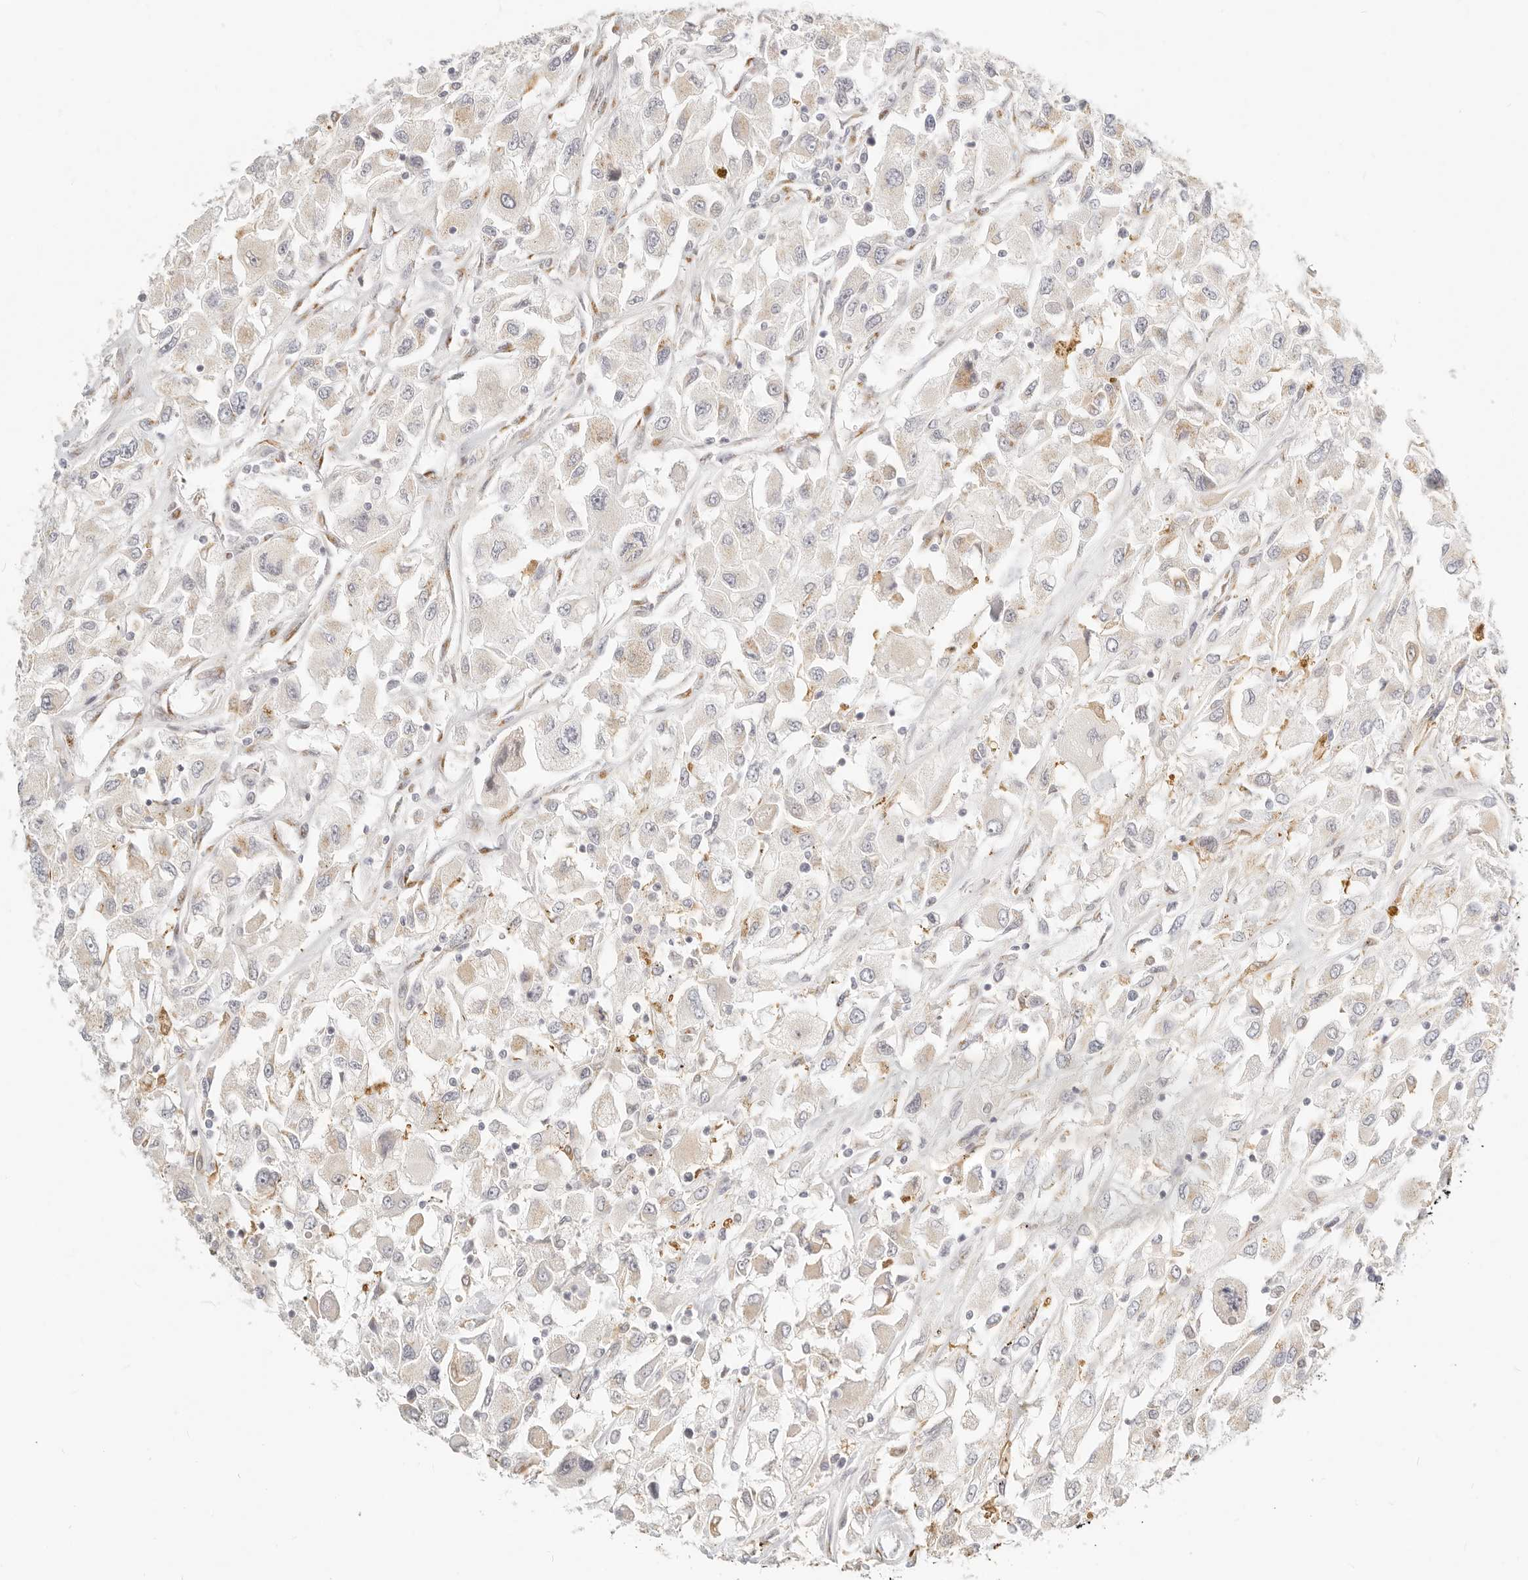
{"staining": {"intensity": "negative", "quantity": "none", "location": "none"}, "tissue": "renal cancer", "cell_type": "Tumor cells", "image_type": "cancer", "snomed": [{"axis": "morphology", "description": "Adenocarcinoma, NOS"}, {"axis": "topography", "description": "Kidney"}], "caption": "Renal cancer (adenocarcinoma) stained for a protein using IHC demonstrates no staining tumor cells.", "gene": "FAM20B", "patient": {"sex": "female", "age": 52}}